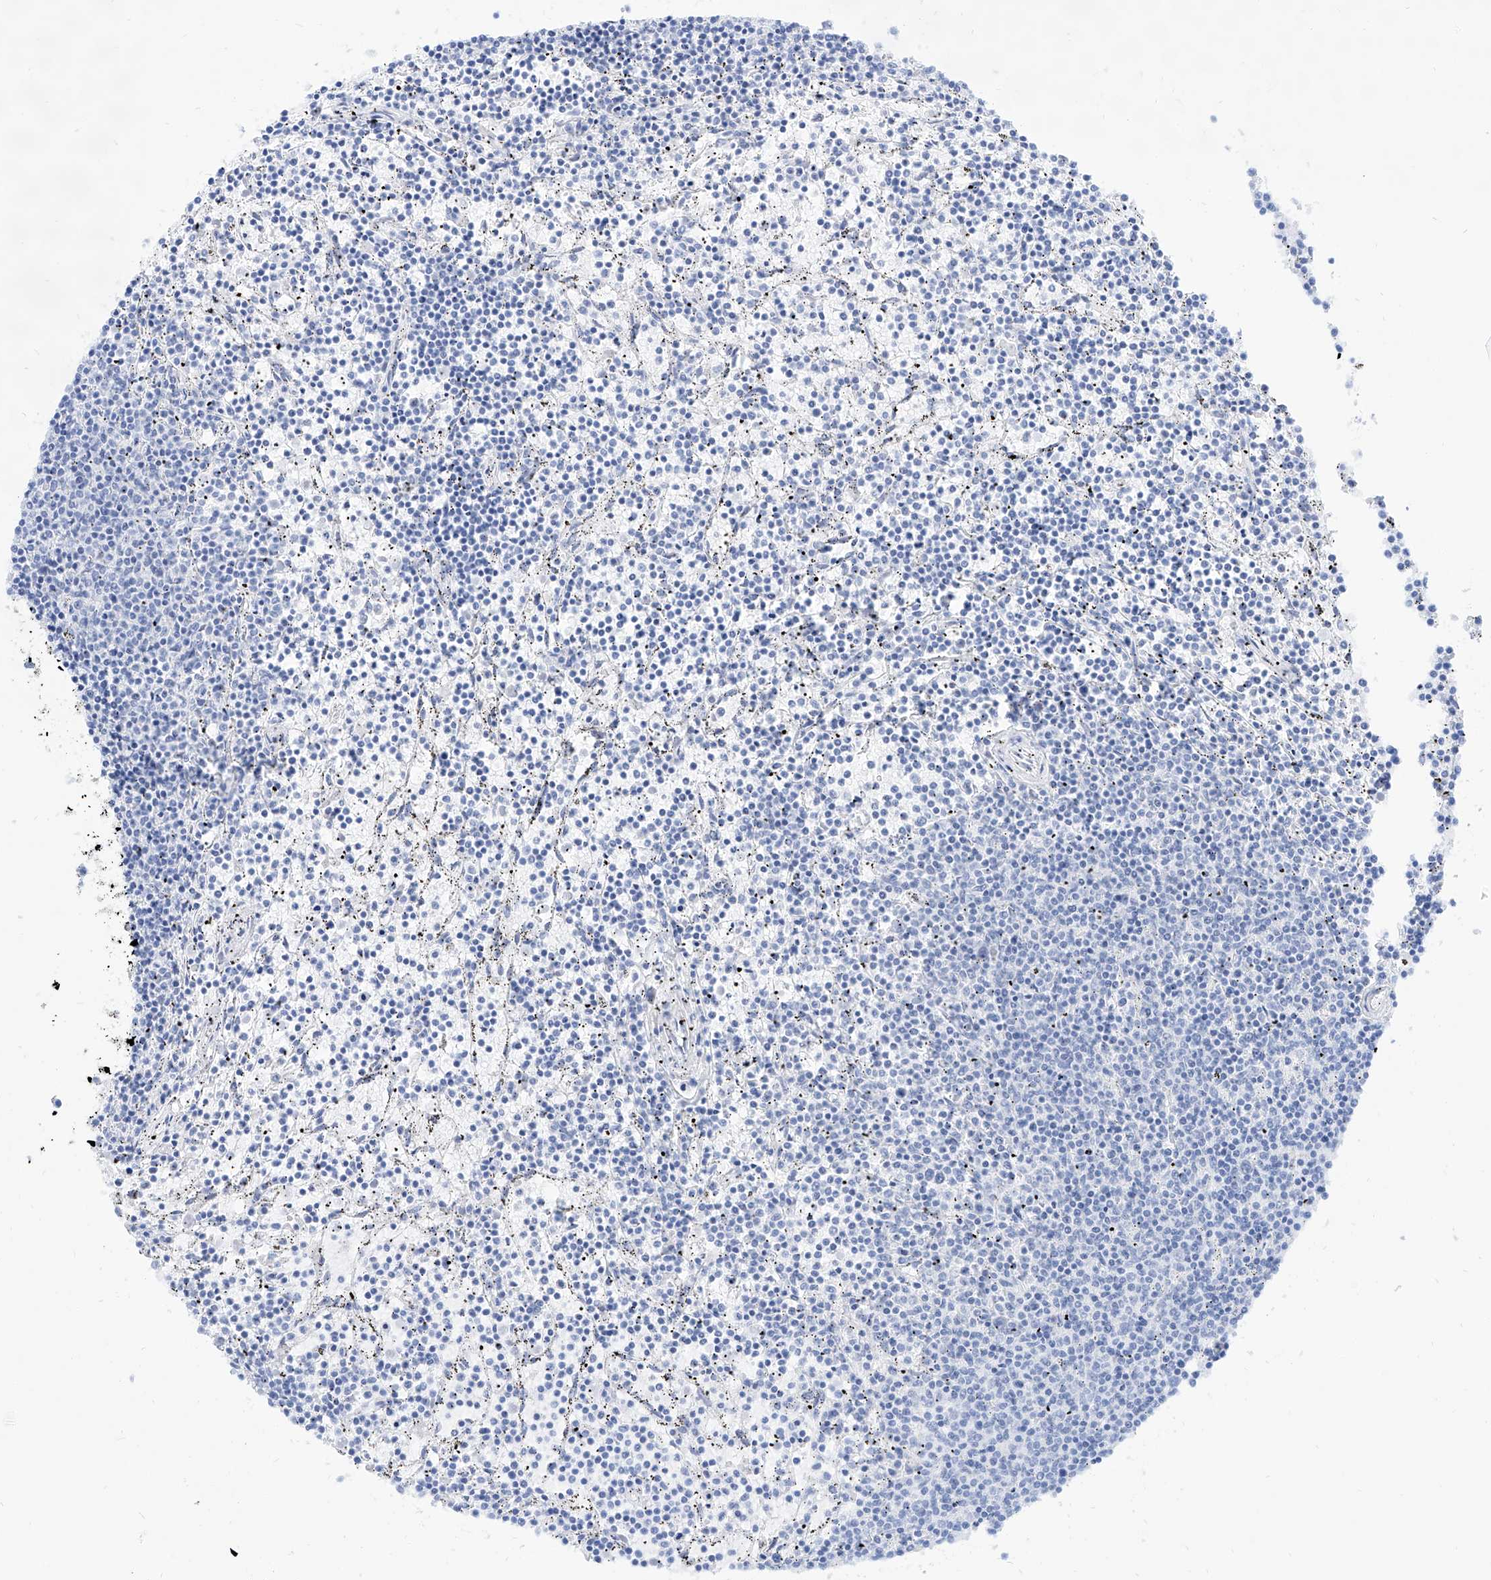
{"staining": {"intensity": "negative", "quantity": "none", "location": "none"}, "tissue": "lymphoma", "cell_type": "Tumor cells", "image_type": "cancer", "snomed": [{"axis": "morphology", "description": "Malignant lymphoma, non-Hodgkin's type, Low grade"}, {"axis": "topography", "description": "Spleen"}], "caption": "Image shows no significant protein staining in tumor cells of lymphoma.", "gene": "PDXK", "patient": {"sex": "female", "age": 50}}